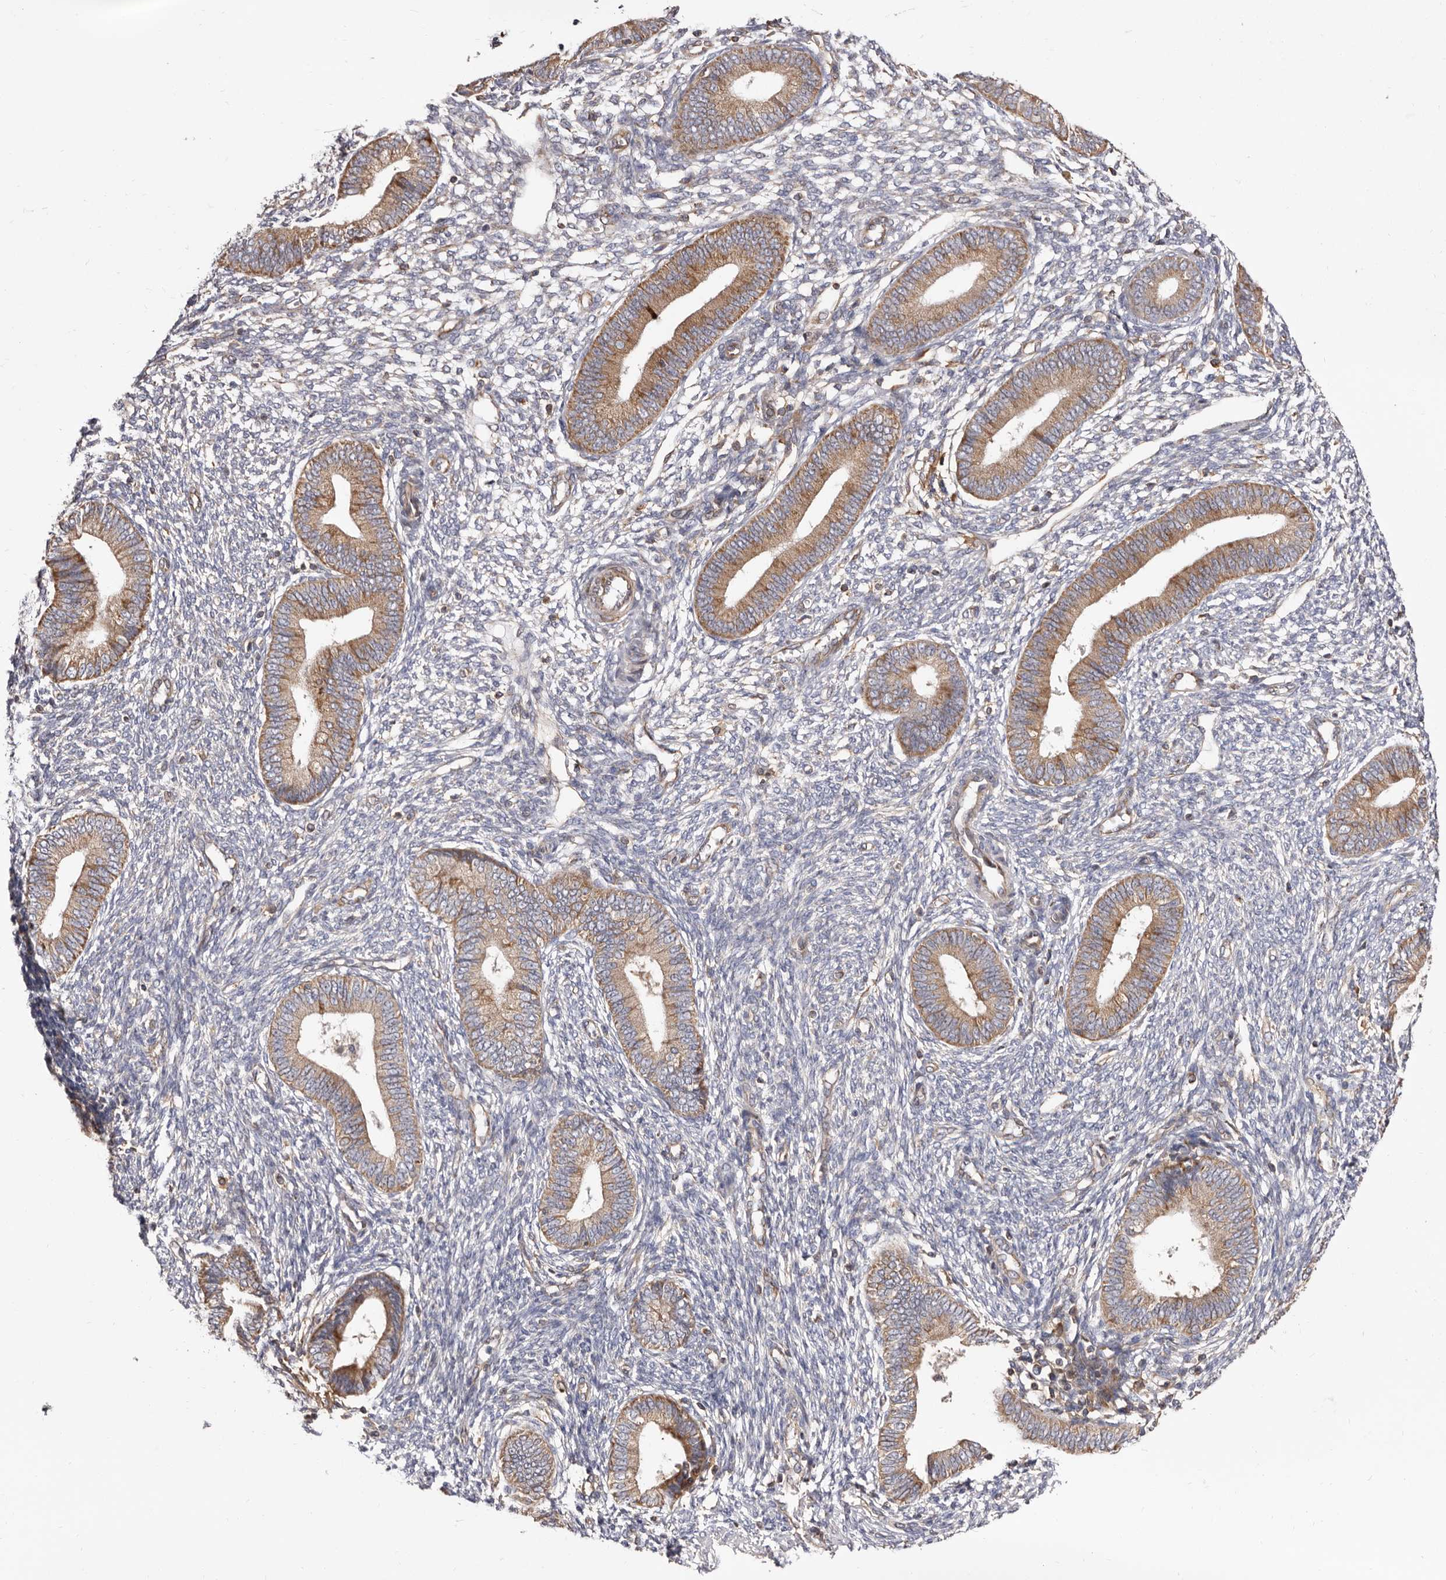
{"staining": {"intensity": "negative", "quantity": "none", "location": "none"}, "tissue": "endometrium", "cell_type": "Cells in endometrial stroma", "image_type": "normal", "snomed": [{"axis": "morphology", "description": "Normal tissue, NOS"}, {"axis": "topography", "description": "Endometrium"}], "caption": "Cells in endometrial stroma are negative for protein expression in benign human endometrium. Nuclei are stained in blue.", "gene": "COQ8B", "patient": {"sex": "female", "age": 46}}